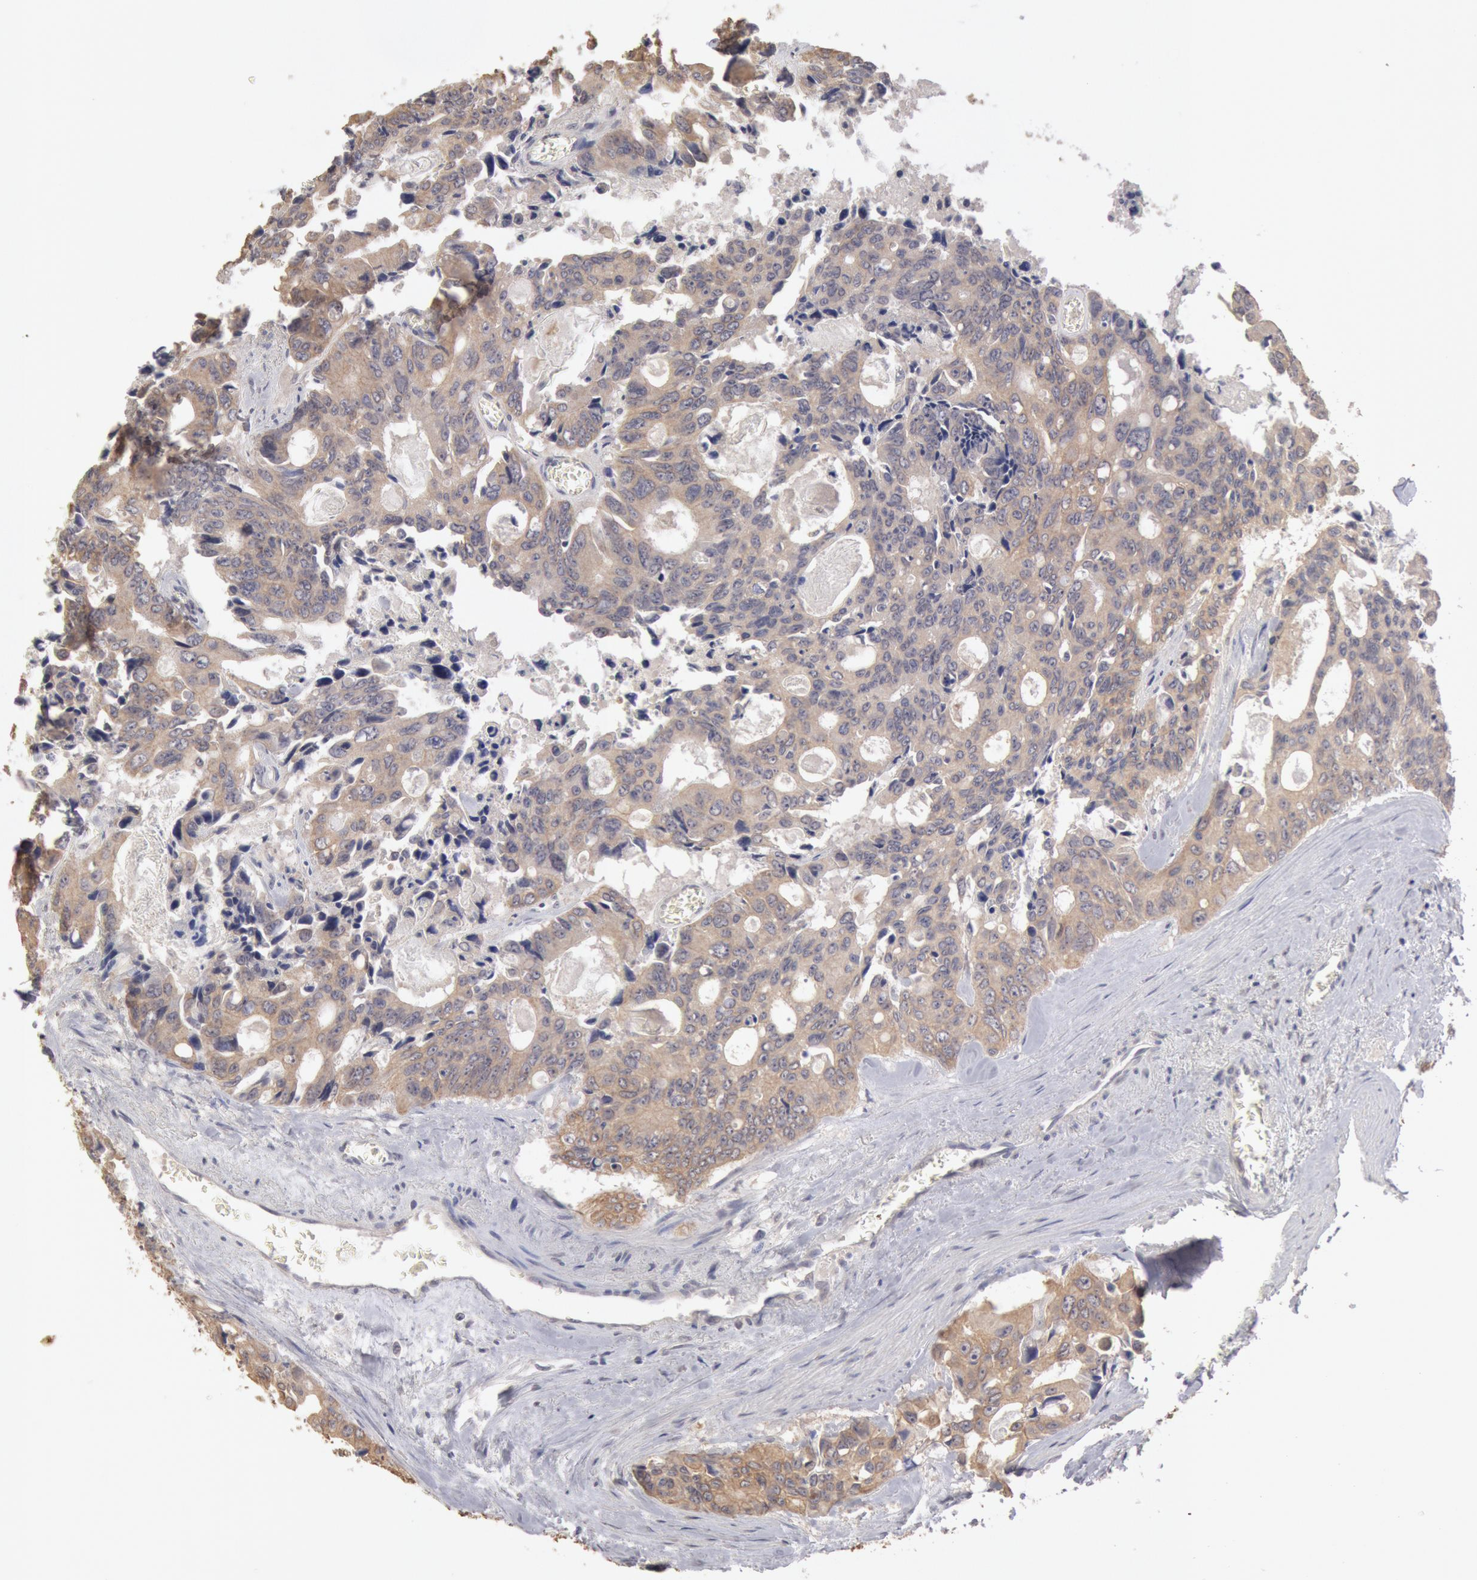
{"staining": {"intensity": "weak", "quantity": ">75%", "location": "cytoplasmic/membranous"}, "tissue": "colorectal cancer", "cell_type": "Tumor cells", "image_type": "cancer", "snomed": [{"axis": "morphology", "description": "Adenocarcinoma, NOS"}, {"axis": "topography", "description": "Rectum"}], "caption": "Immunohistochemical staining of adenocarcinoma (colorectal) displays weak cytoplasmic/membranous protein staining in about >75% of tumor cells.", "gene": "ZFP36L1", "patient": {"sex": "male", "age": 76}}